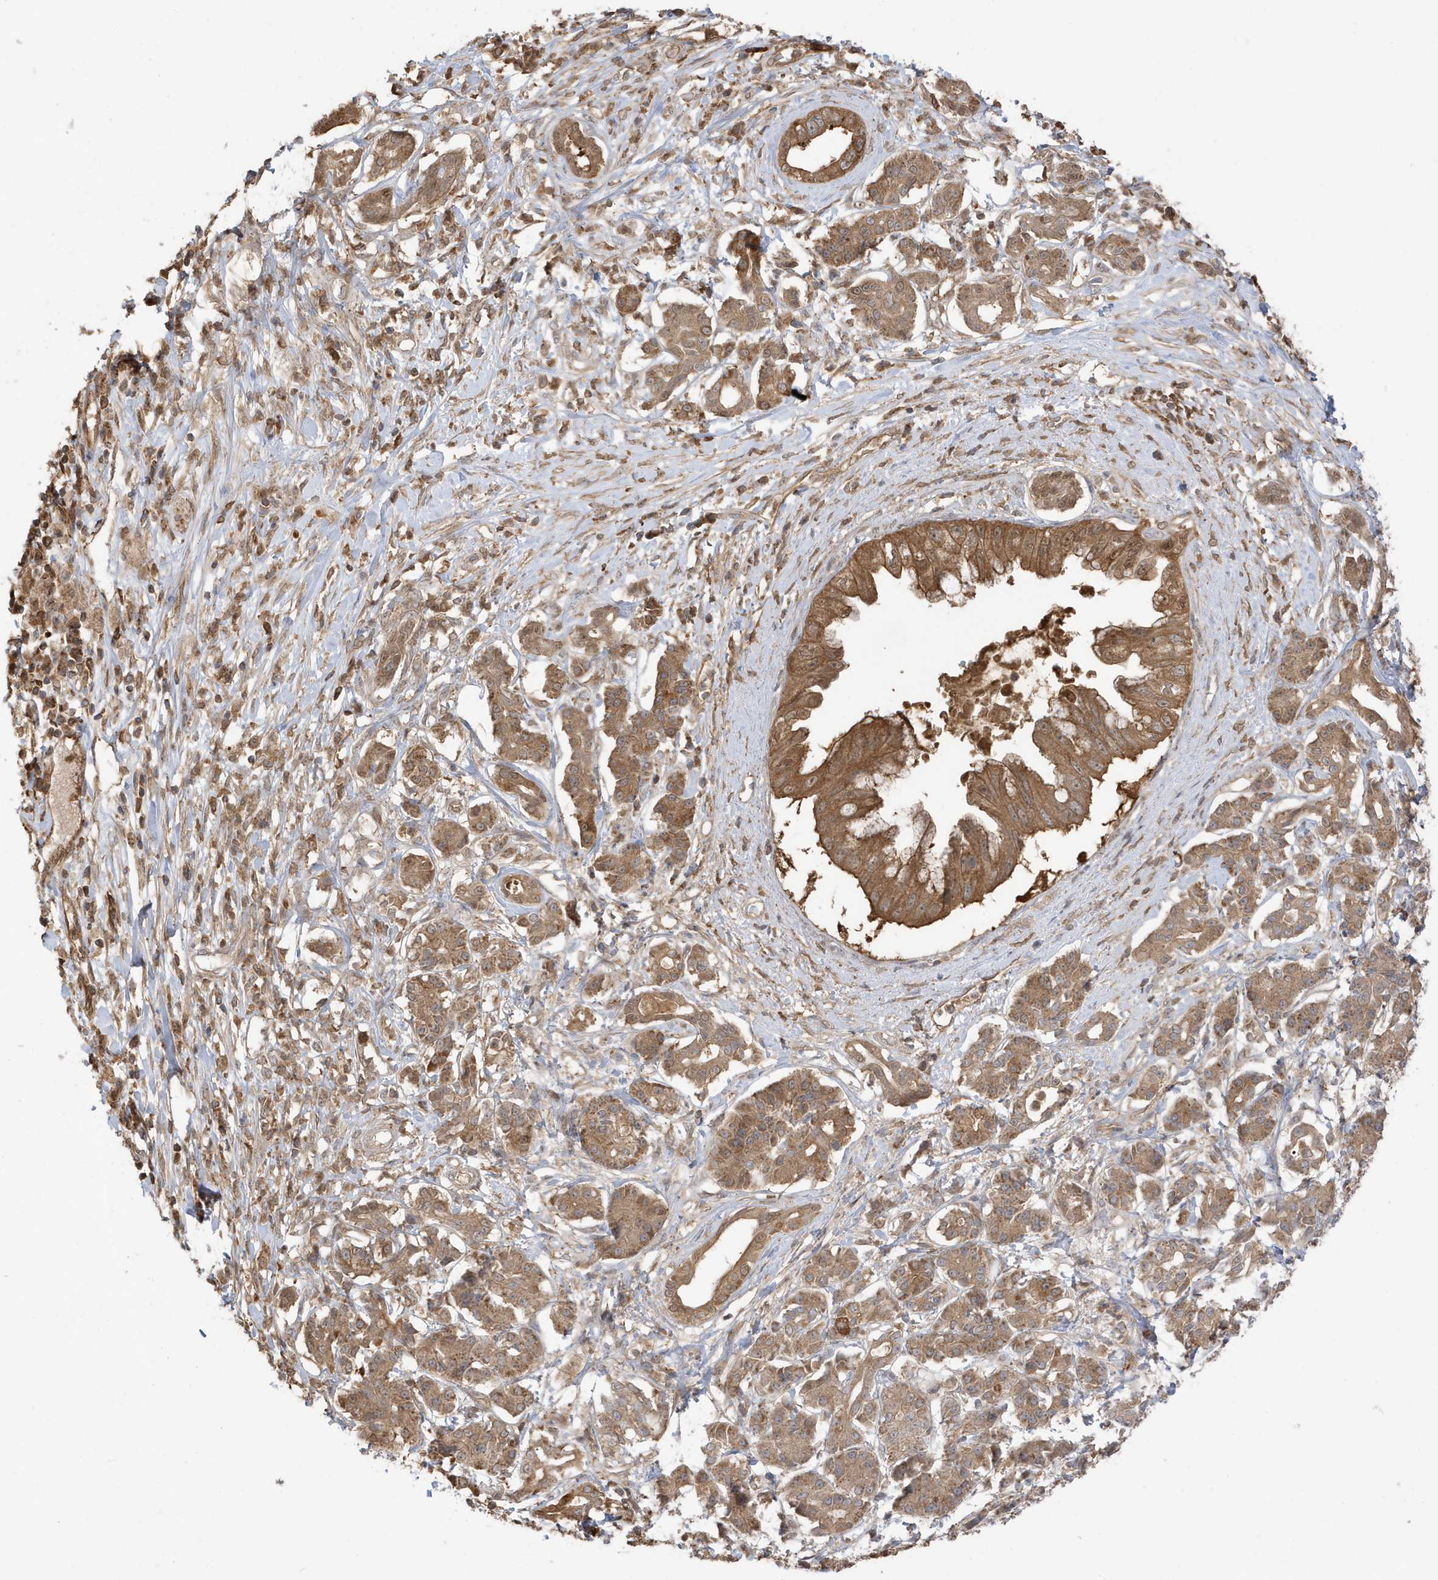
{"staining": {"intensity": "moderate", "quantity": ">75%", "location": "cytoplasmic/membranous"}, "tissue": "pancreatic cancer", "cell_type": "Tumor cells", "image_type": "cancer", "snomed": [{"axis": "morphology", "description": "Adenocarcinoma, NOS"}, {"axis": "topography", "description": "Pancreas"}], "caption": "Protein staining of pancreatic cancer tissue shows moderate cytoplasmic/membranous staining in about >75% of tumor cells.", "gene": "AZI2", "patient": {"sex": "female", "age": 56}}